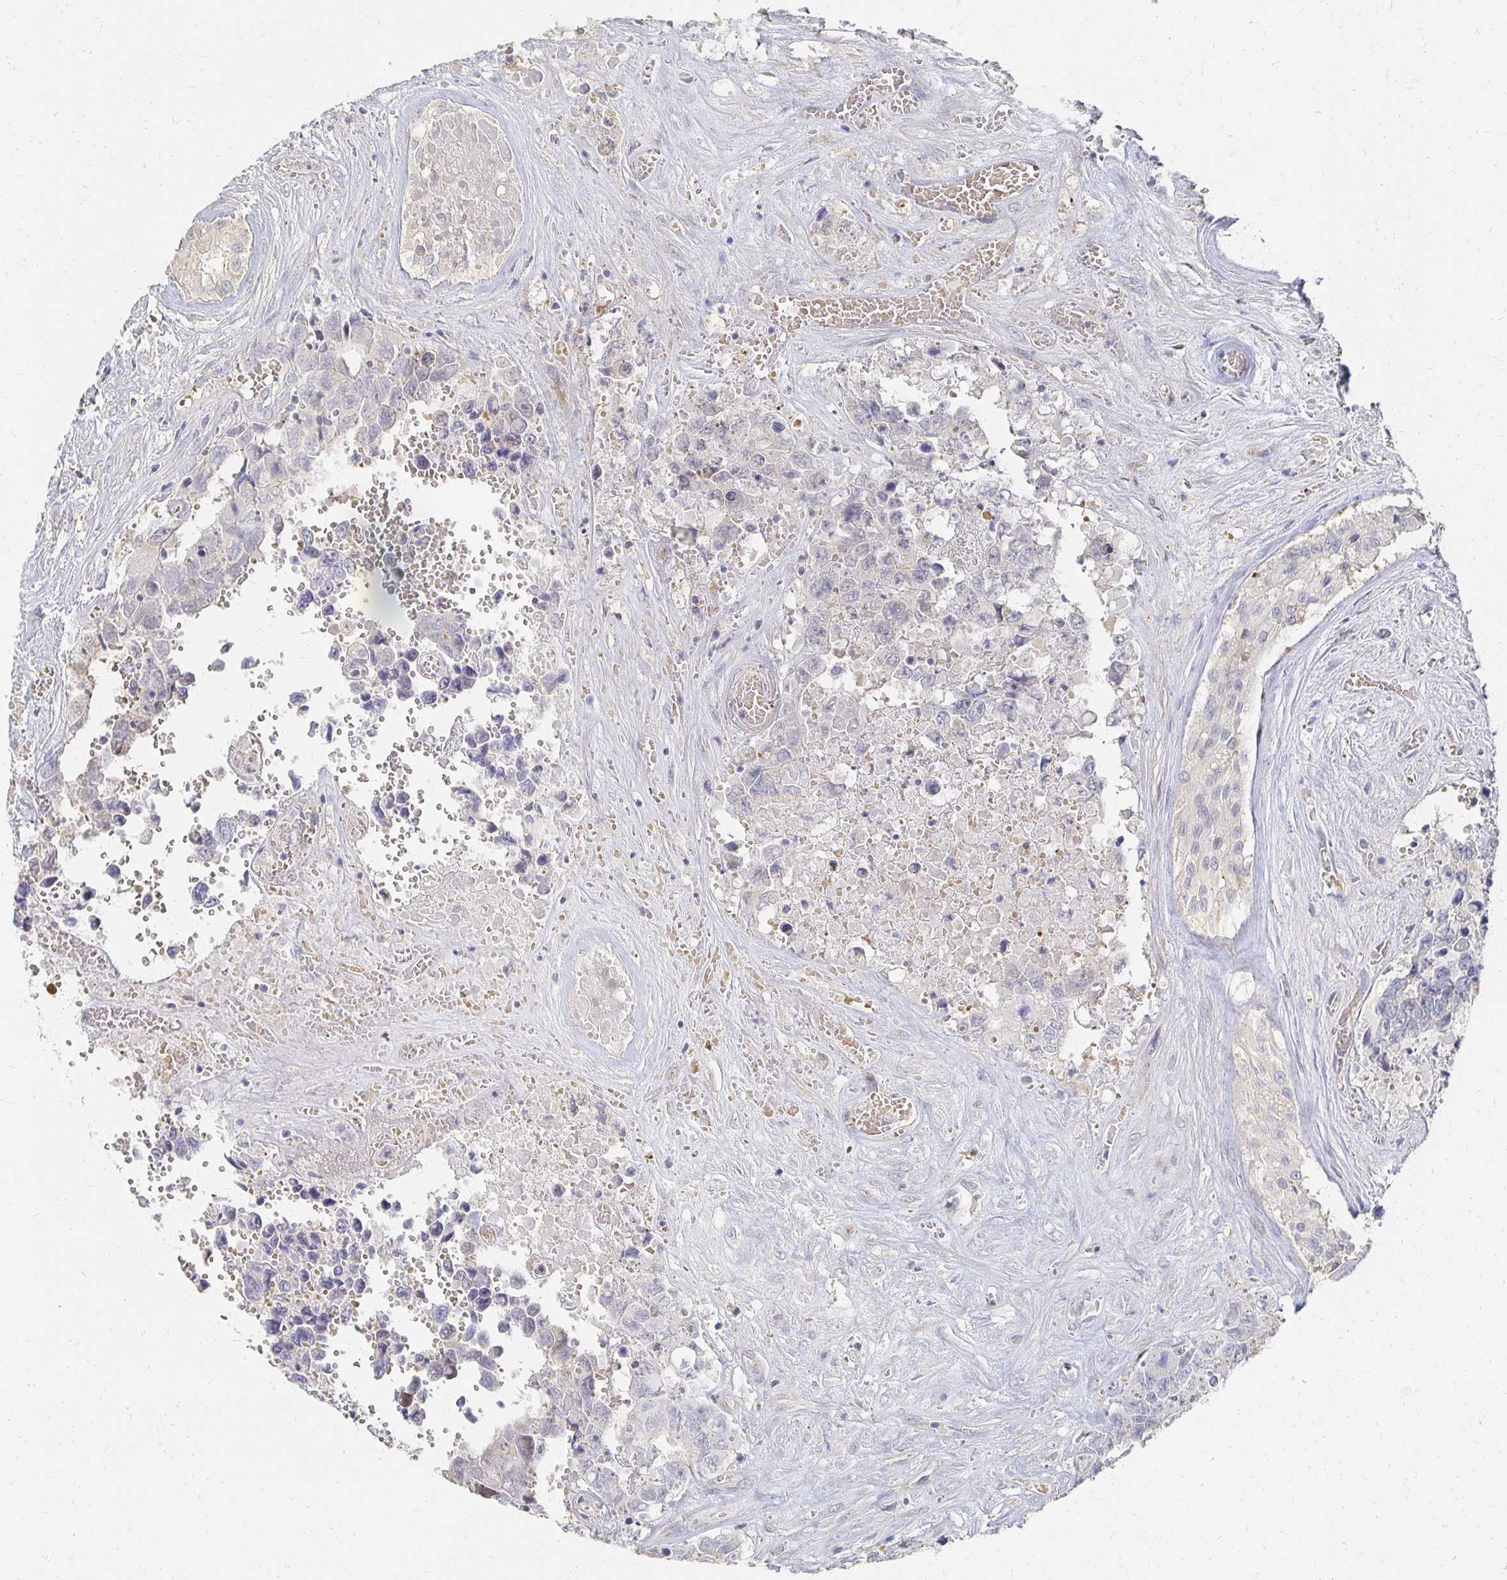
{"staining": {"intensity": "negative", "quantity": "none", "location": "none"}, "tissue": "testis cancer", "cell_type": "Tumor cells", "image_type": "cancer", "snomed": [{"axis": "morphology", "description": "Normal tissue, NOS"}, {"axis": "morphology", "description": "Carcinoma, Embryonal, NOS"}, {"axis": "topography", "description": "Testis"}, {"axis": "topography", "description": "Epididymis"}], "caption": "Immunohistochemical staining of testis cancer reveals no significant positivity in tumor cells.", "gene": "CST6", "patient": {"sex": "male", "age": 25}}